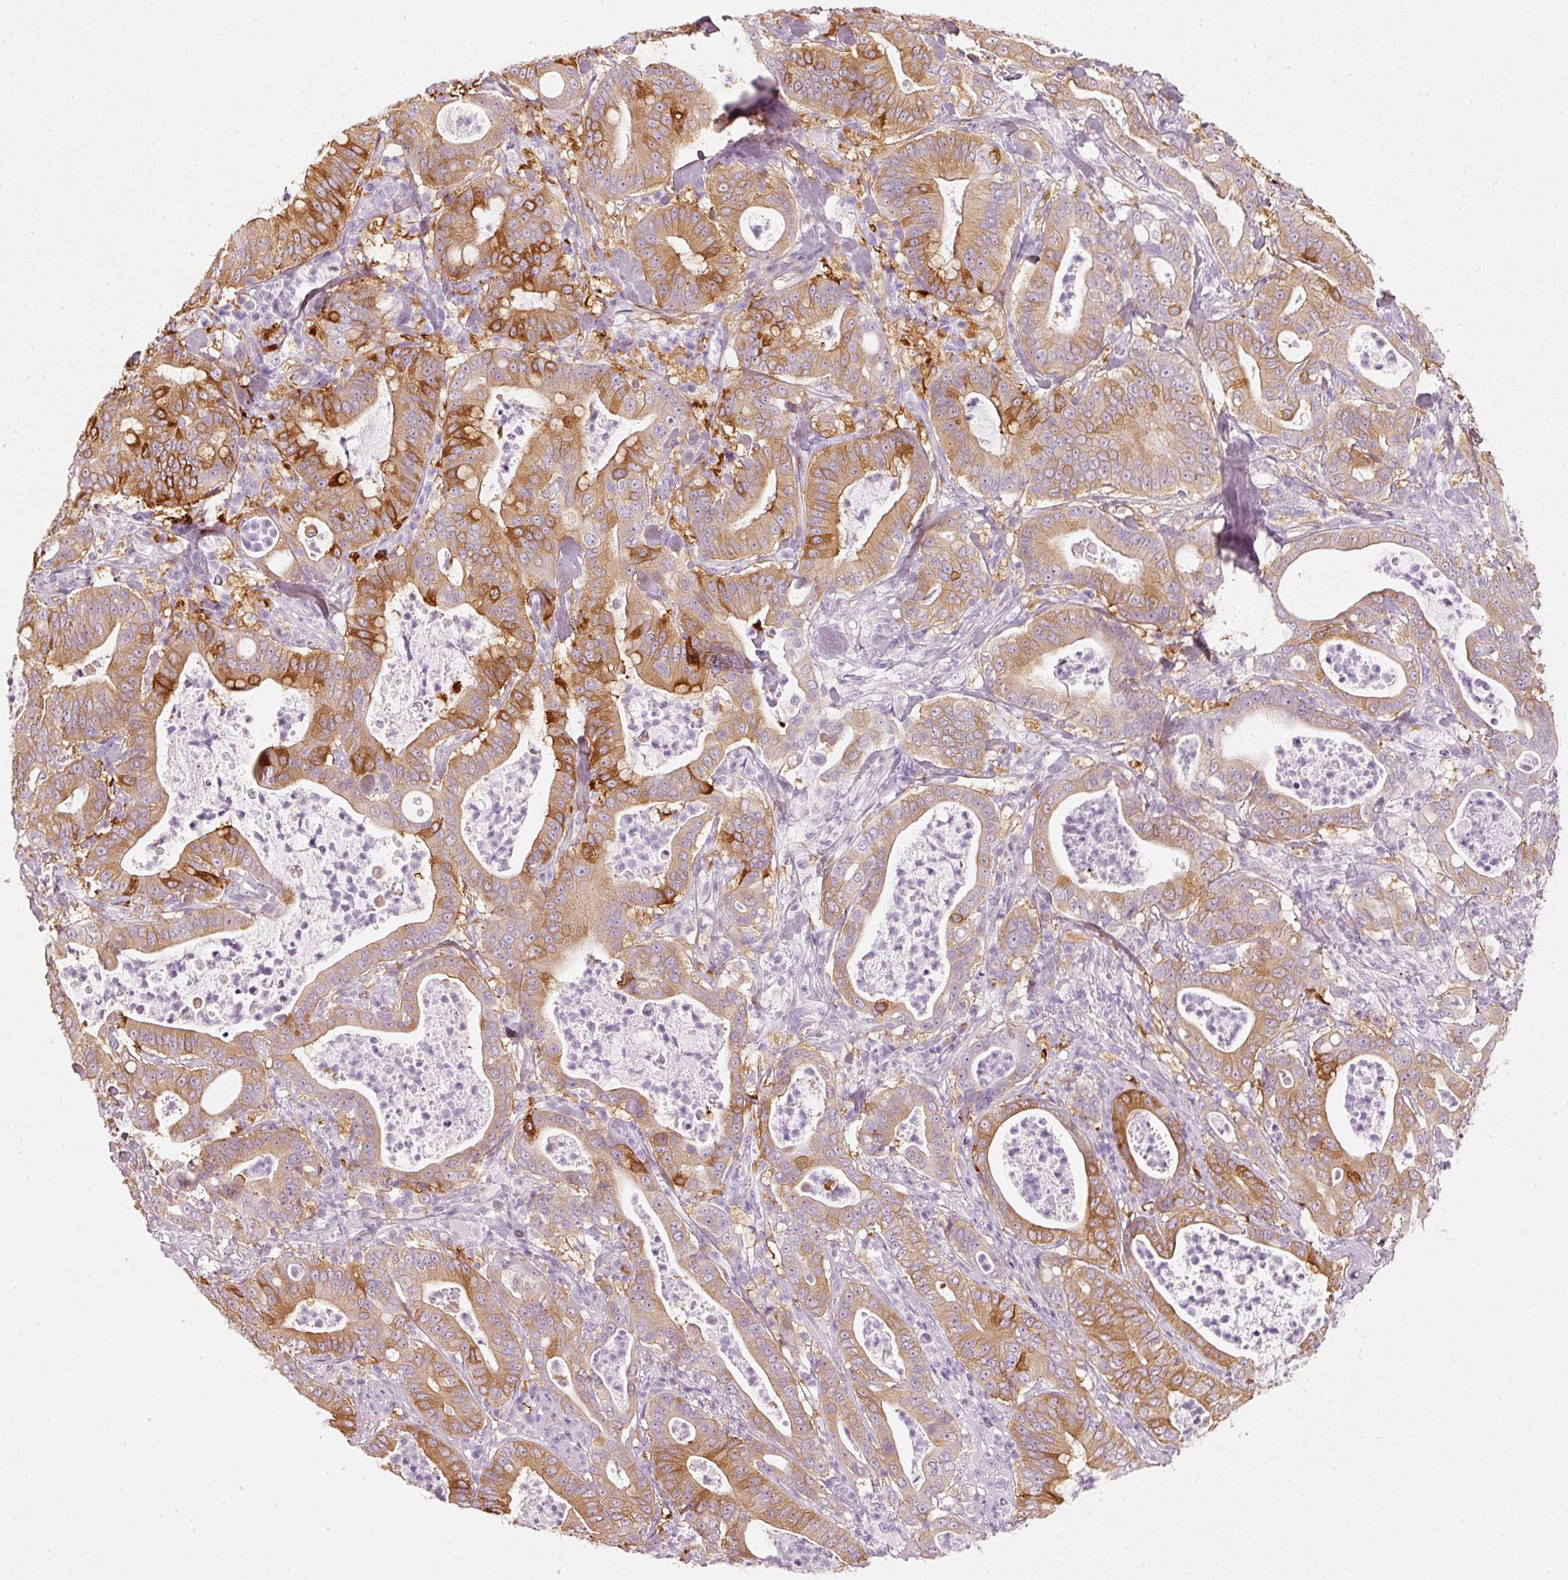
{"staining": {"intensity": "moderate", "quantity": ">75%", "location": "cytoplasmic/membranous"}, "tissue": "pancreatic cancer", "cell_type": "Tumor cells", "image_type": "cancer", "snomed": [{"axis": "morphology", "description": "Adenocarcinoma, NOS"}, {"axis": "topography", "description": "Pancreas"}], "caption": "DAB immunohistochemical staining of adenocarcinoma (pancreatic) shows moderate cytoplasmic/membranous protein staining in approximately >75% of tumor cells. (DAB = brown stain, brightfield microscopy at high magnification).", "gene": "PDXDC1", "patient": {"sex": "male", "age": 71}}